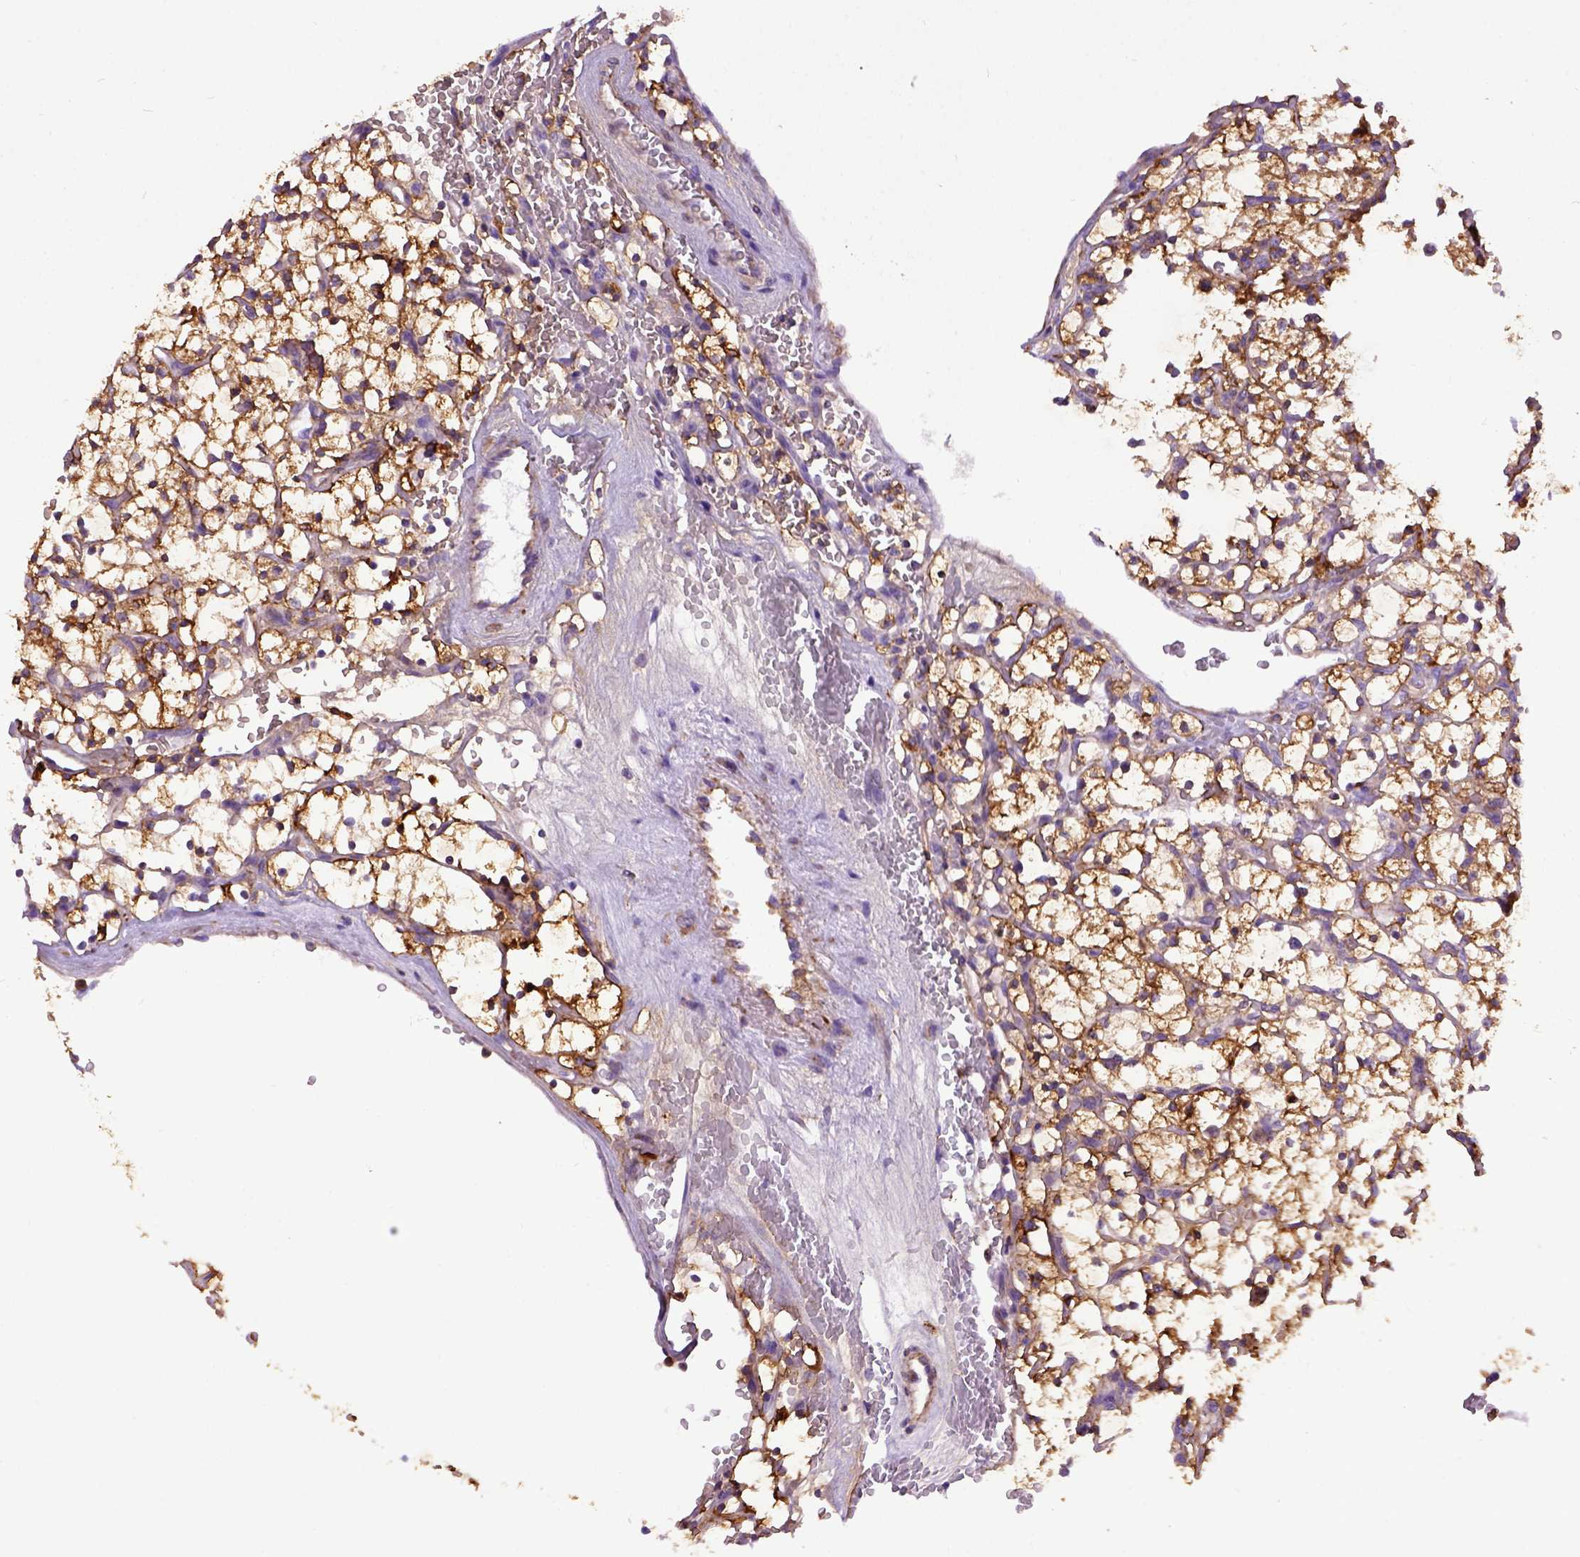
{"staining": {"intensity": "moderate", "quantity": ">75%", "location": "cytoplasmic/membranous"}, "tissue": "renal cancer", "cell_type": "Tumor cells", "image_type": "cancer", "snomed": [{"axis": "morphology", "description": "Adenocarcinoma, NOS"}, {"axis": "topography", "description": "Kidney"}], "caption": "High-magnification brightfield microscopy of renal cancer (adenocarcinoma) stained with DAB (3,3'-diaminobenzidine) (brown) and counterstained with hematoxylin (blue). tumor cells exhibit moderate cytoplasmic/membranous staining is appreciated in about>75% of cells.", "gene": "MVP", "patient": {"sex": "female", "age": 64}}